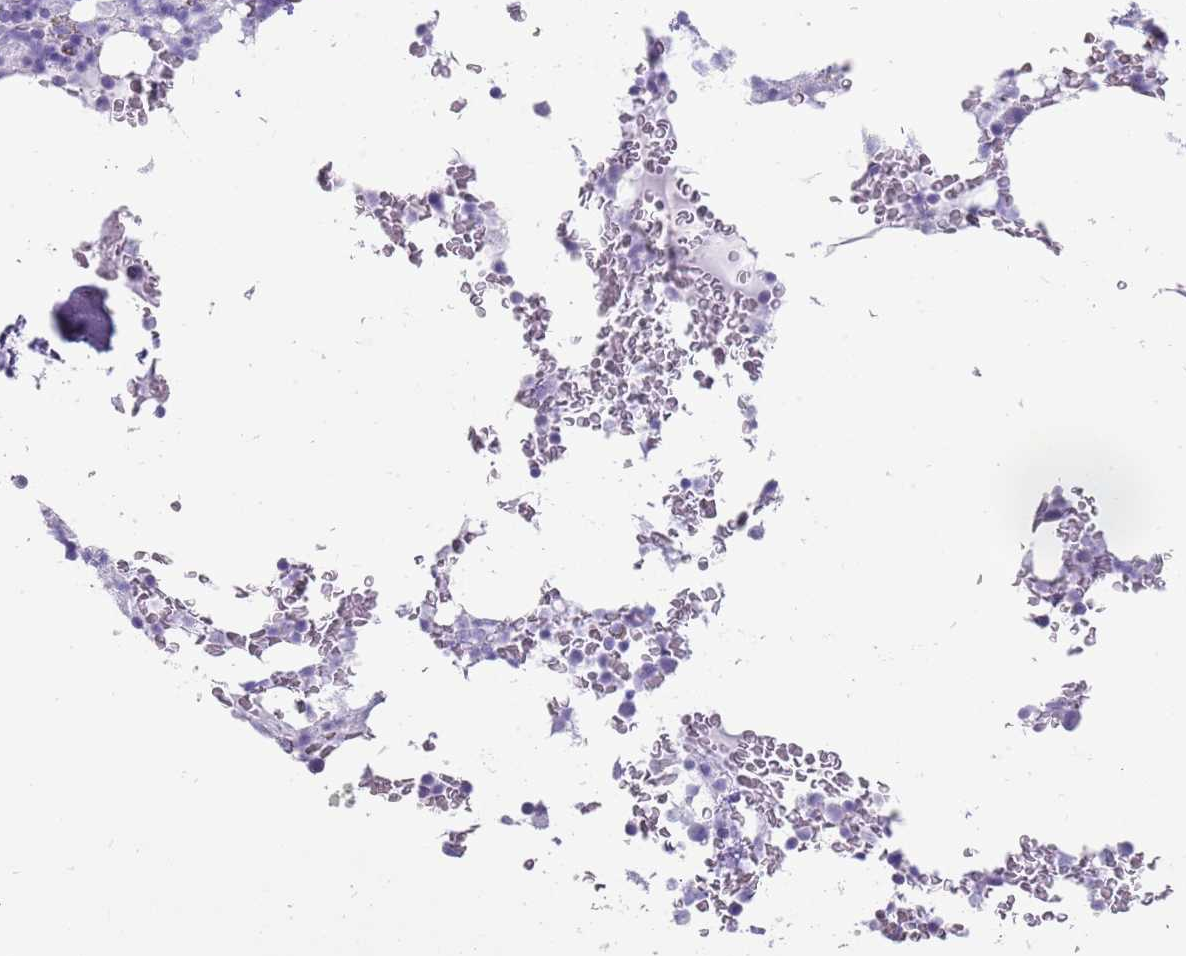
{"staining": {"intensity": "negative", "quantity": "none", "location": "none"}, "tissue": "bone marrow", "cell_type": "Hematopoietic cells", "image_type": "normal", "snomed": [{"axis": "morphology", "description": "Normal tissue, NOS"}, {"axis": "topography", "description": "Bone marrow"}], "caption": "High power microscopy micrograph of an immunohistochemistry histopathology image of normal bone marrow, revealing no significant positivity in hematopoietic cells. The staining was performed using DAB to visualize the protein expression in brown, while the nuclei were stained in blue with hematoxylin (Magnification: 20x).", "gene": "ENSG00000271254", "patient": {"sex": "male", "age": 58}}